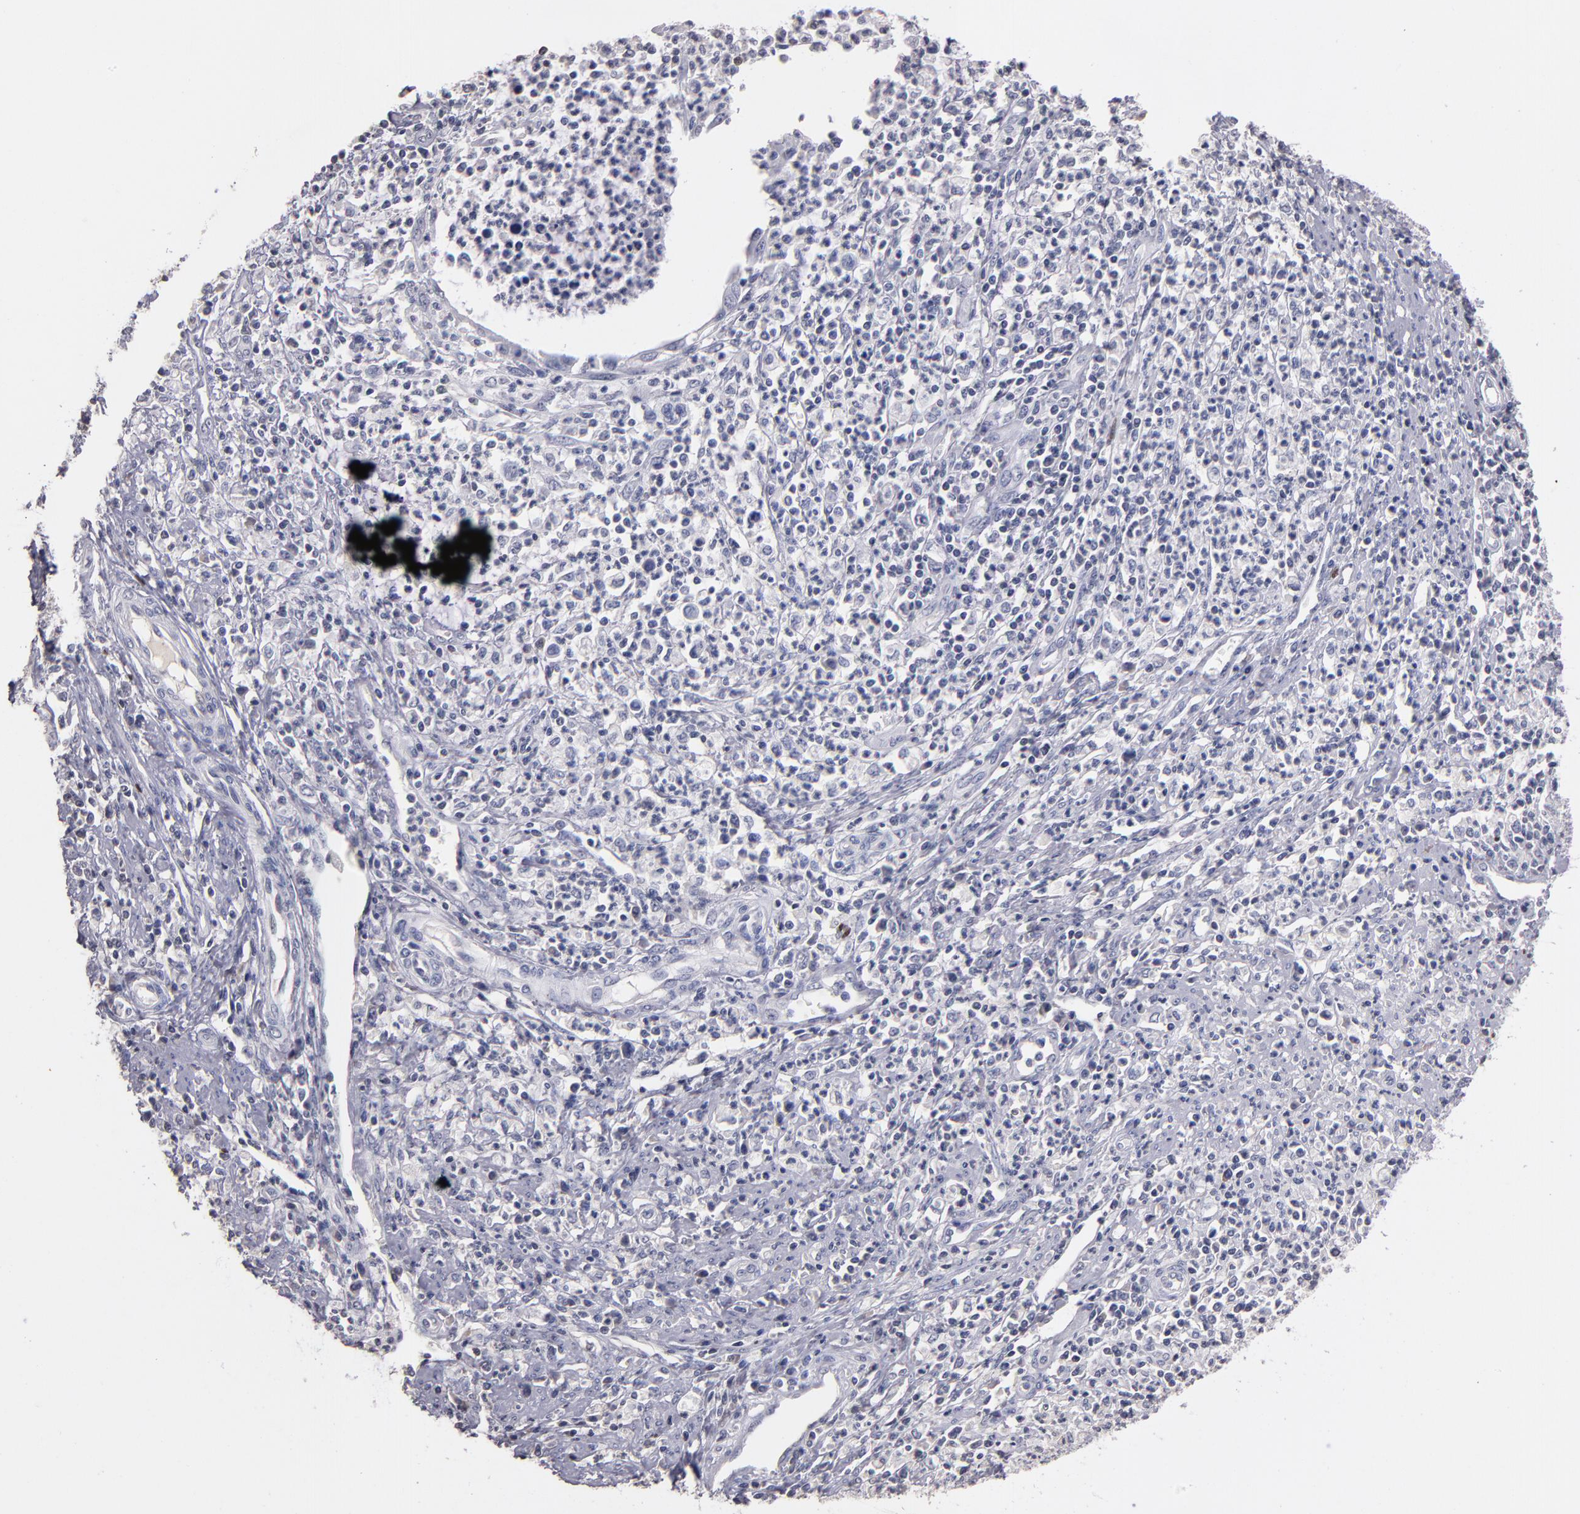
{"staining": {"intensity": "negative", "quantity": "none", "location": "none"}, "tissue": "cervical cancer", "cell_type": "Tumor cells", "image_type": "cancer", "snomed": [{"axis": "morphology", "description": "Adenocarcinoma, NOS"}, {"axis": "topography", "description": "Cervix"}], "caption": "Immunohistochemistry (IHC) of cervical cancer exhibits no positivity in tumor cells.", "gene": "SOX10", "patient": {"sex": "female", "age": 36}}